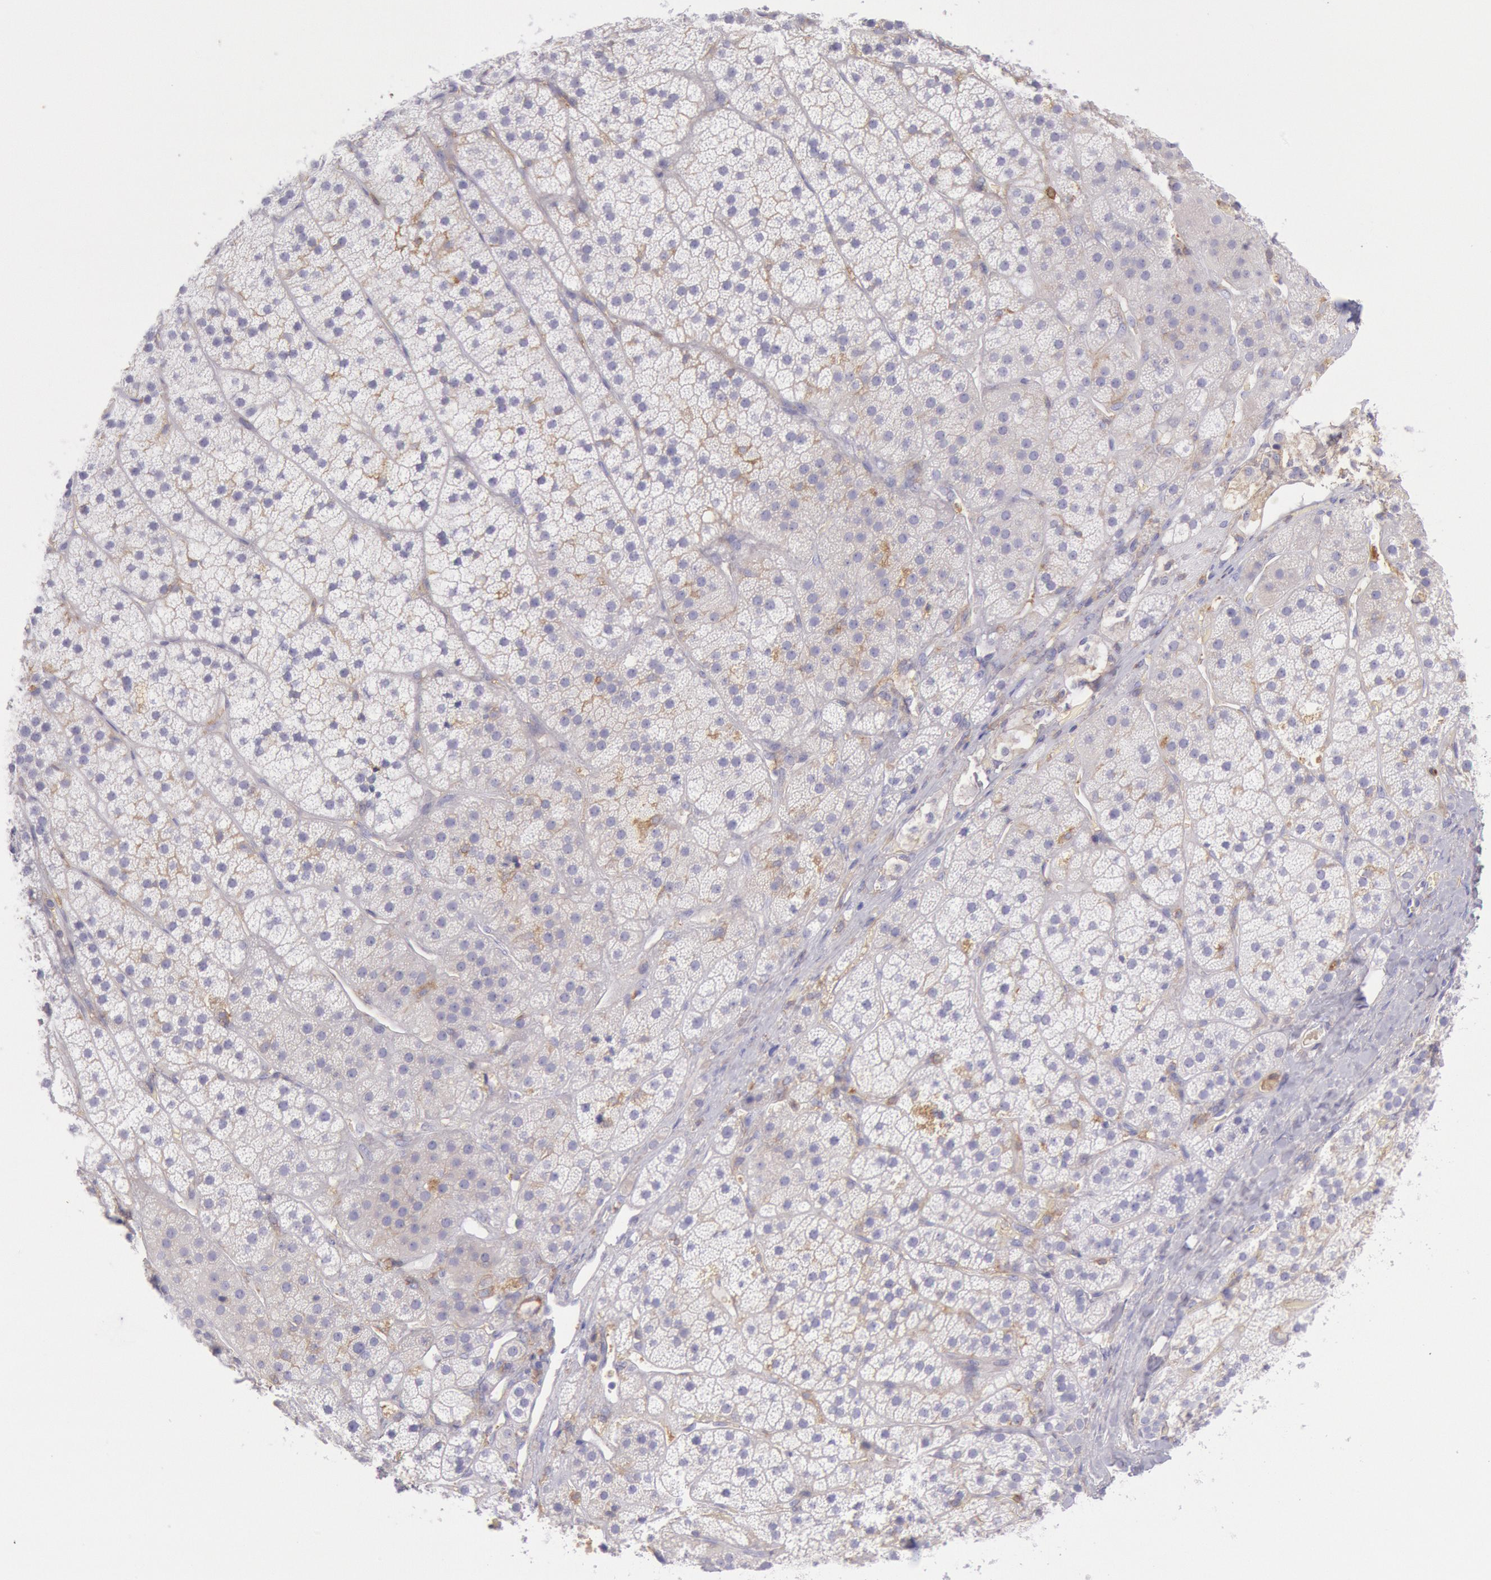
{"staining": {"intensity": "negative", "quantity": "none", "location": "none"}, "tissue": "adrenal gland", "cell_type": "Glandular cells", "image_type": "normal", "snomed": [{"axis": "morphology", "description": "Normal tissue, NOS"}, {"axis": "topography", "description": "Adrenal gland"}], "caption": "A high-resolution image shows immunohistochemistry staining of benign adrenal gland, which reveals no significant staining in glandular cells. The staining is performed using DAB brown chromogen with nuclei counter-stained in using hematoxylin.", "gene": "LYN", "patient": {"sex": "female", "age": 44}}